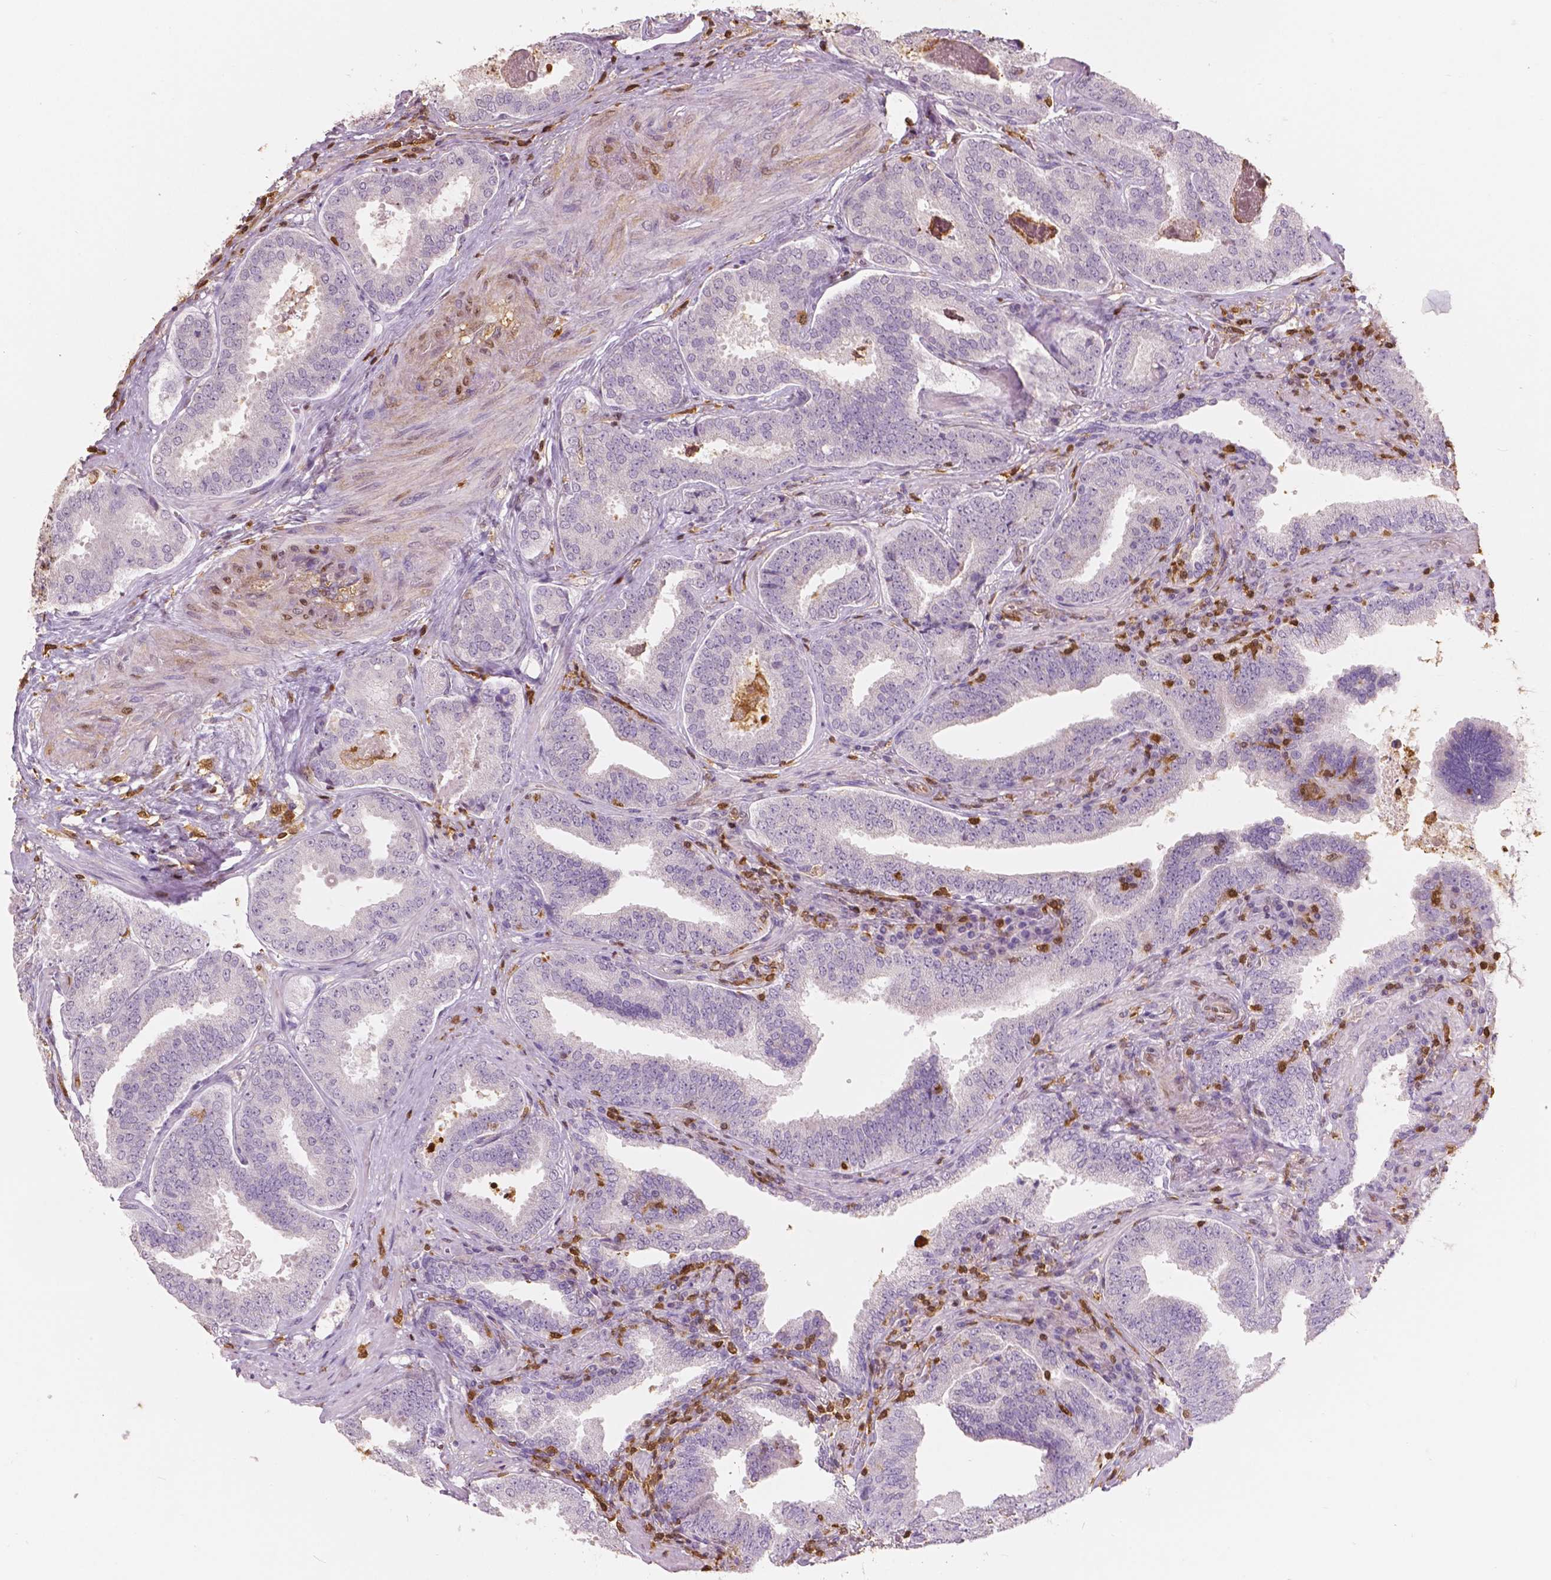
{"staining": {"intensity": "negative", "quantity": "none", "location": "none"}, "tissue": "prostate cancer", "cell_type": "Tumor cells", "image_type": "cancer", "snomed": [{"axis": "morphology", "description": "Adenocarcinoma, NOS"}, {"axis": "topography", "description": "Prostate"}], "caption": "IHC photomicrograph of adenocarcinoma (prostate) stained for a protein (brown), which shows no expression in tumor cells.", "gene": "S100A4", "patient": {"sex": "male", "age": 64}}